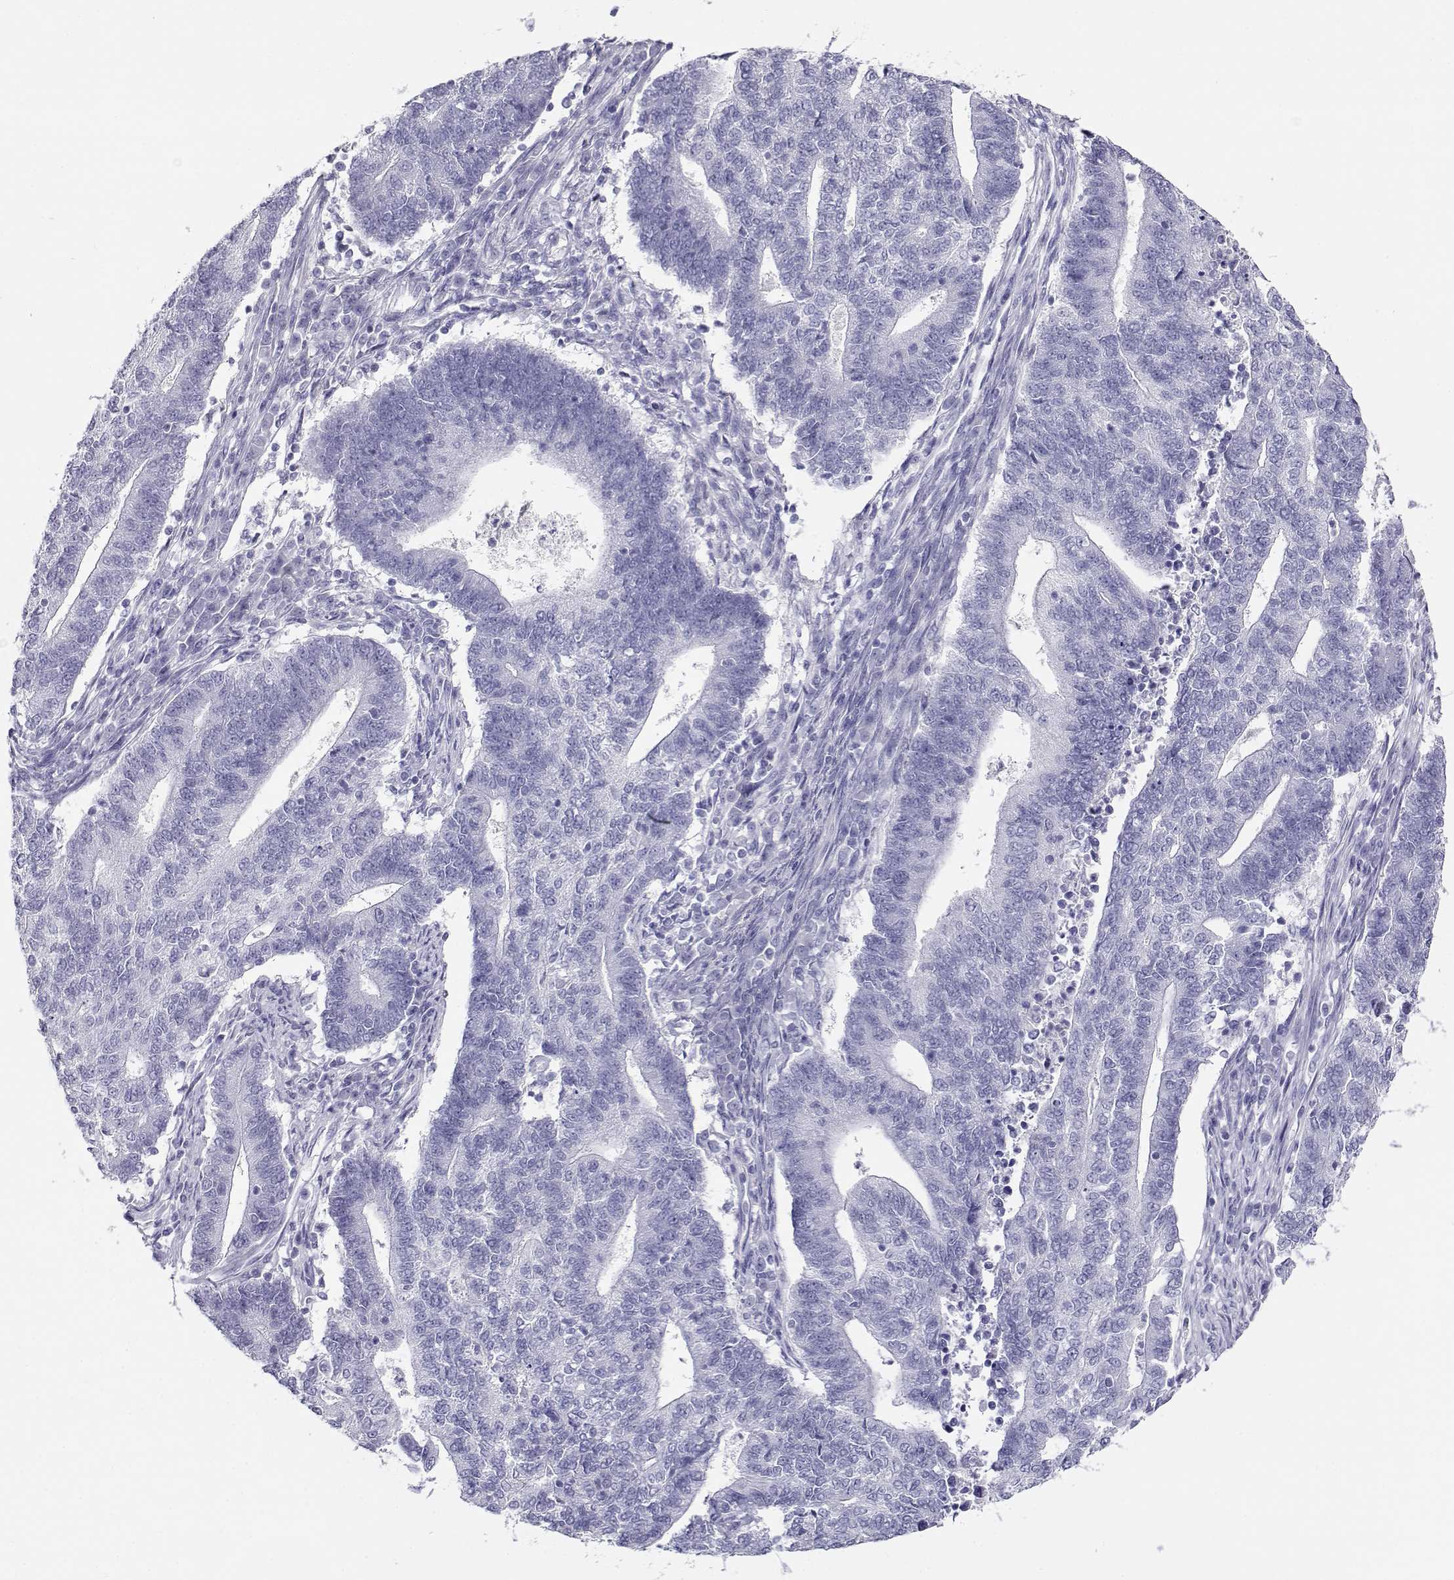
{"staining": {"intensity": "negative", "quantity": "none", "location": "none"}, "tissue": "endometrial cancer", "cell_type": "Tumor cells", "image_type": "cancer", "snomed": [{"axis": "morphology", "description": "Adenocarcinoma, NOS"}, {"axis": "topography", "description": "Uterus"}, {"axis": "topography", "description": "Endometrium"}], "caption": "Protein analysis of adenocarcinoma (endometrial) demonstrates no significant staining in tumor cells.", "gene": "CABS1", "patient": {"sex": "female", "age": 54}}